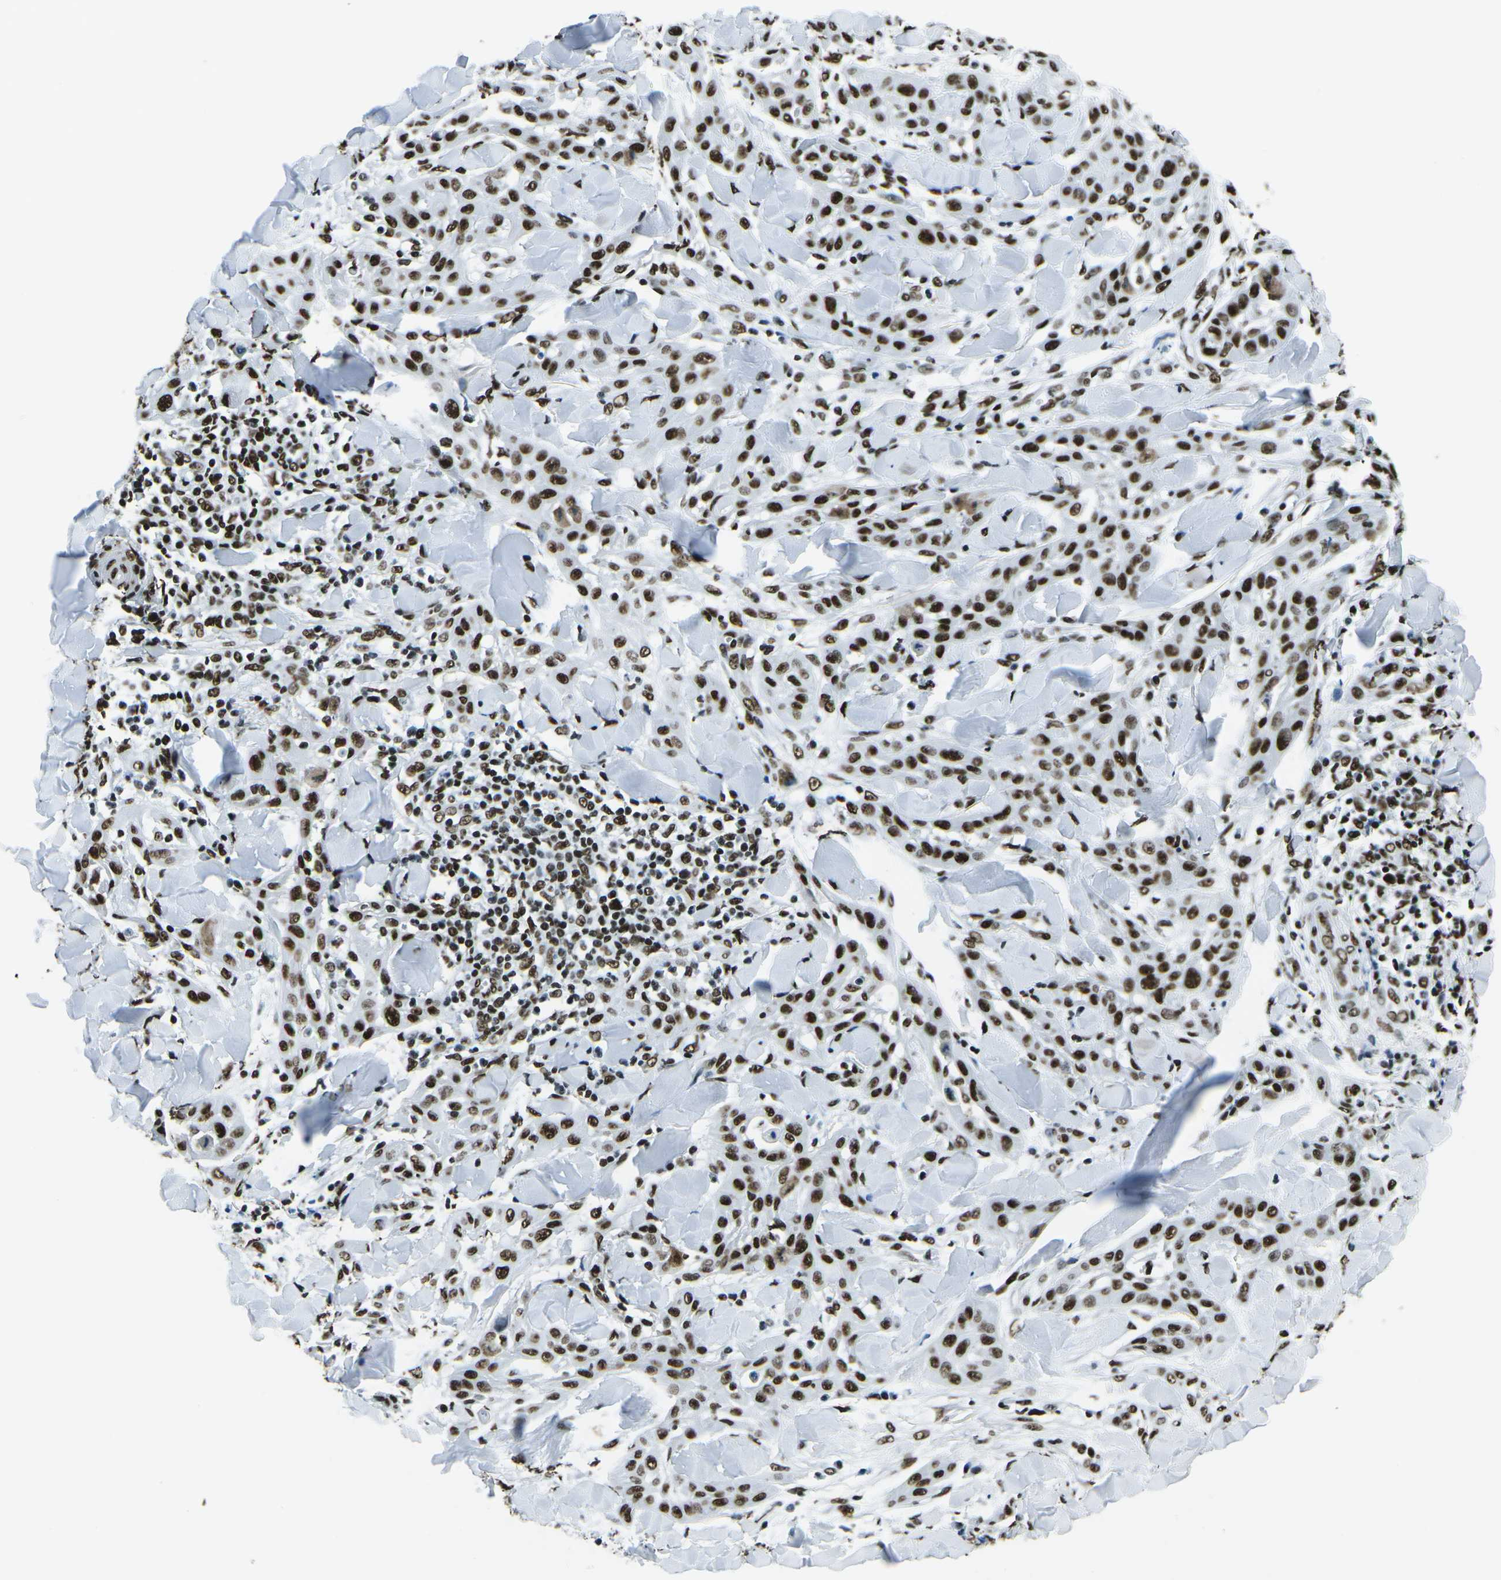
{"staining": {"intensity": "strong", "quantity": ">75%", "location": "nuclear"}, "tissue": "skin cancer", "cell_type": "Tumor cells", "image_type": "cancer", "snomed": [{"axis": "morphology", "description": "Squamous cell carcinoma, NOS"}, {"axis": "topography", "description": "Skin"}], "caption": "Human skin cancer (squamous cell carcinoma) stained with a protein marker shows strong staining in tumor cells.", "gene": "HNRNPL", "patient": {"sex": "male", "age": 24}}